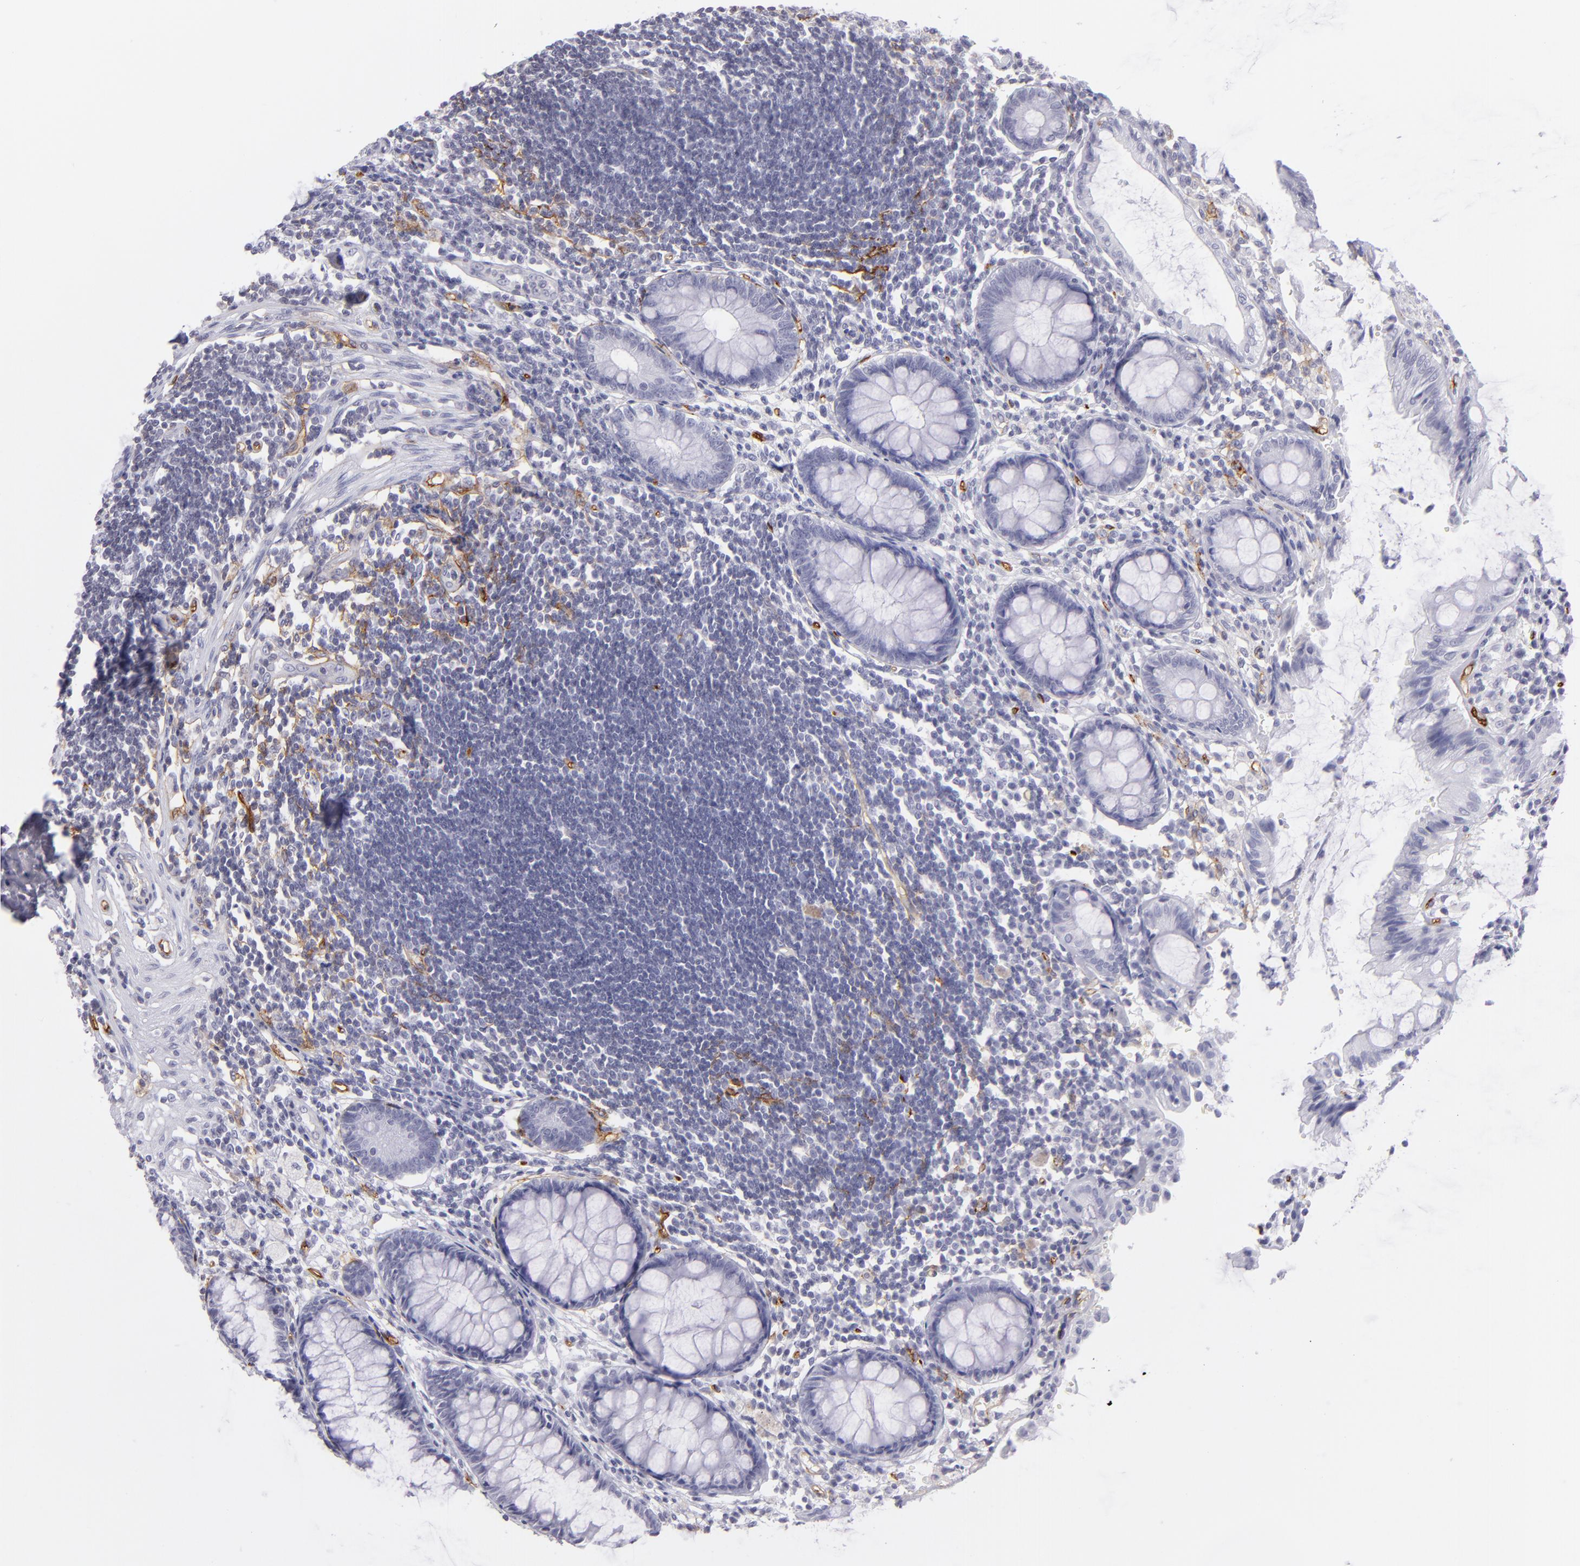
{"staining": {"intensity": "negative", "quantity": "none", "location": "none"}, "tissue": "rectum", "cell_type": "Glandular cells", "image_type": "normal", "snomed": [{"axis": "morphology", "description": "Normal tissue, NOS"}, {"axis": "topography", "description": "Rectum"}], "caption": "The histopathology image shows no significant positivity in glandular cells of rectum.", "gene": "THBD", "patient": {"sex": "female", "age": 66}}